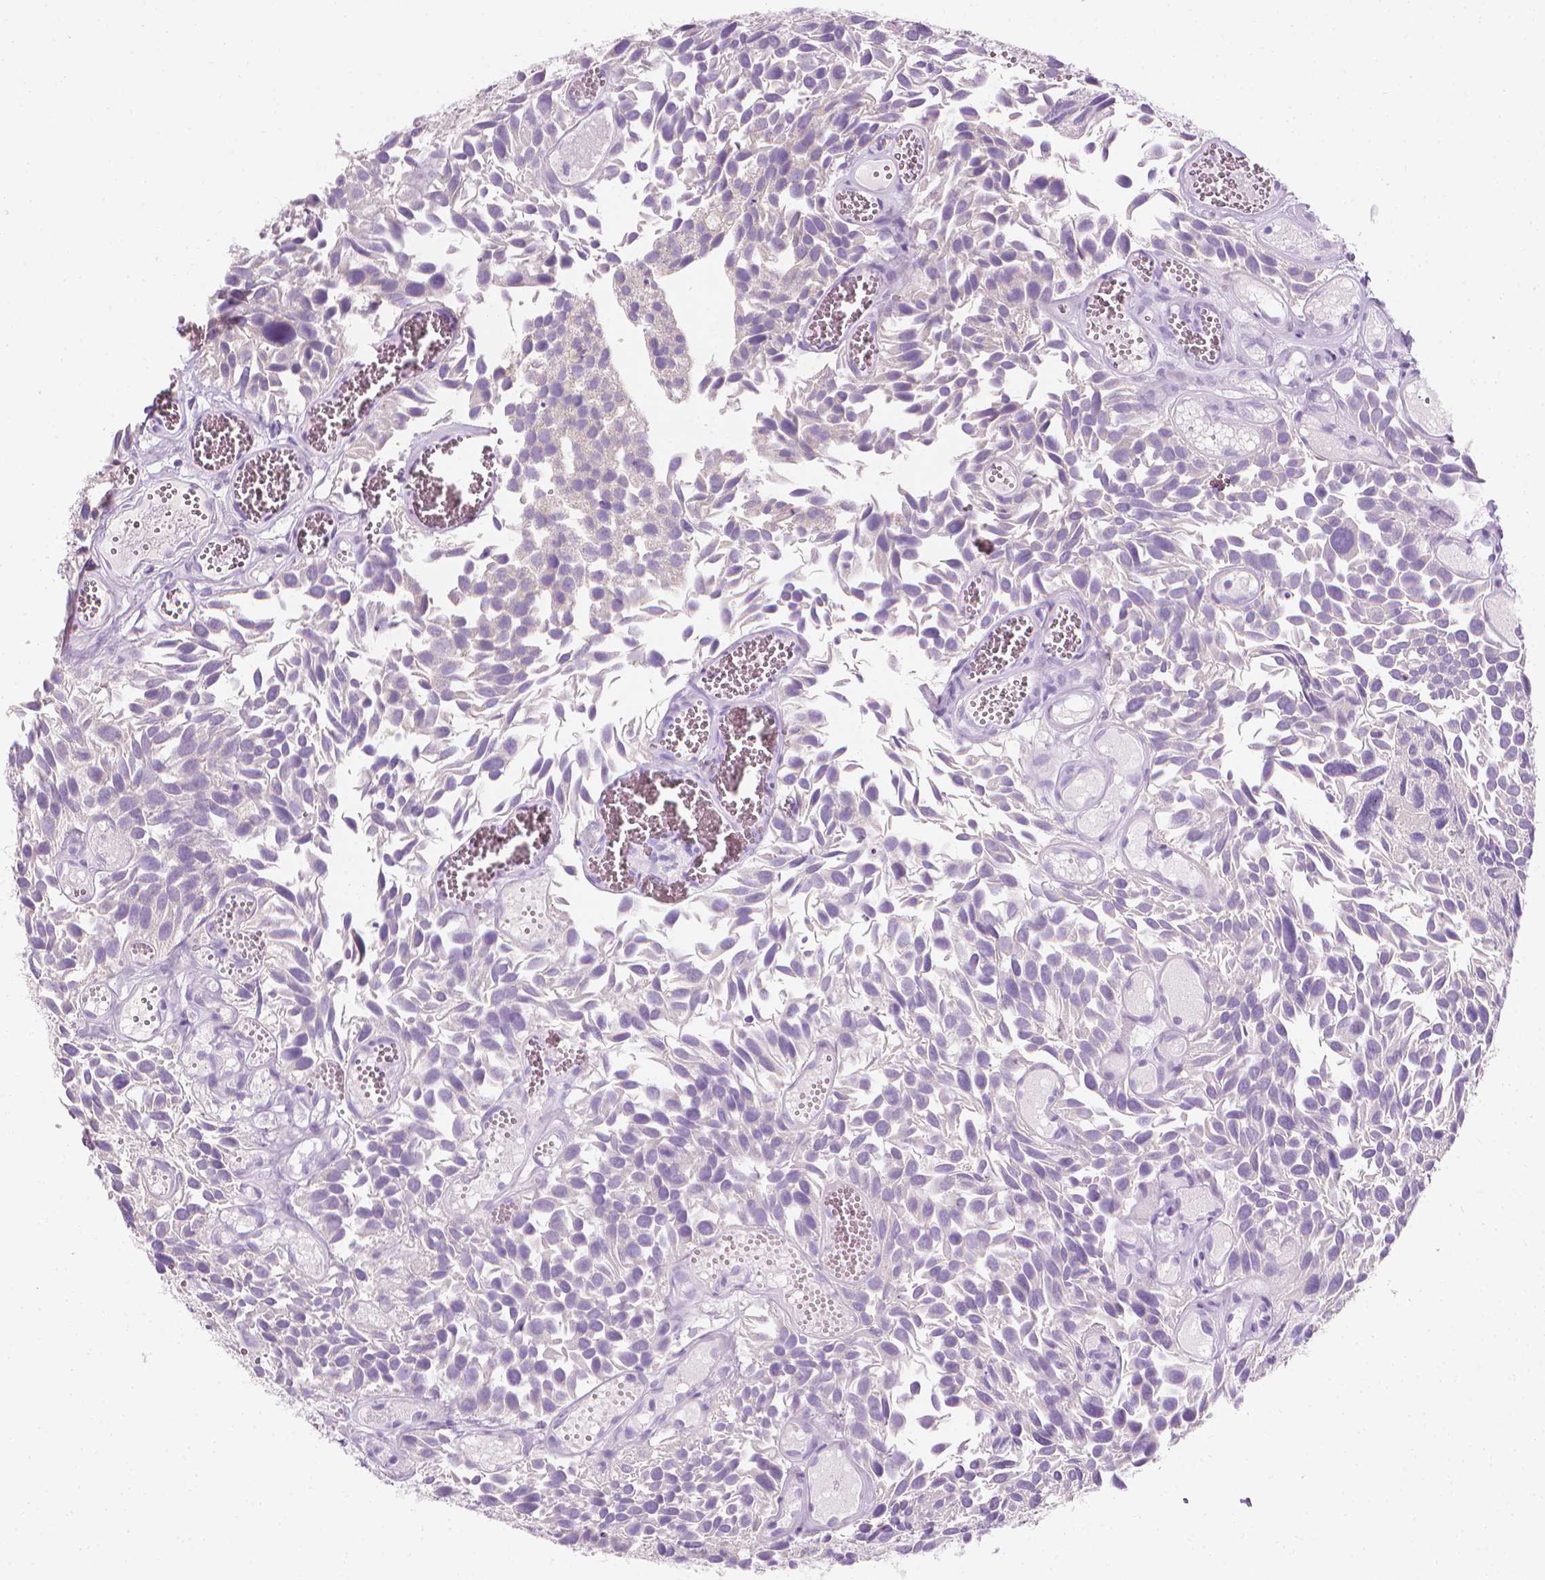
{"staining": {"intensity": "negative", "quantity": "none", "location": "none"}, "tissue": "urothelial cancer", "cell_type": "Tumor cells", "image_type": "cancer", "snomed": [{"axis": "morphology", "description": "Urothelial carcinoma, Low grade"}, {"axis": "topography", "description": "Urinary bladder"}], "caption": "A high-resolution photomicrograph shows immunohistochemistry staining of urothelial carcinoma (low-grade), which exhibits no significant staining in tumor cells. (DAB (3,3'-diaminobenzidine) immunohistochemistry, high magnification).", "gene": "DCAF8L1", "patient": {"sex": "female", "age": 69}}